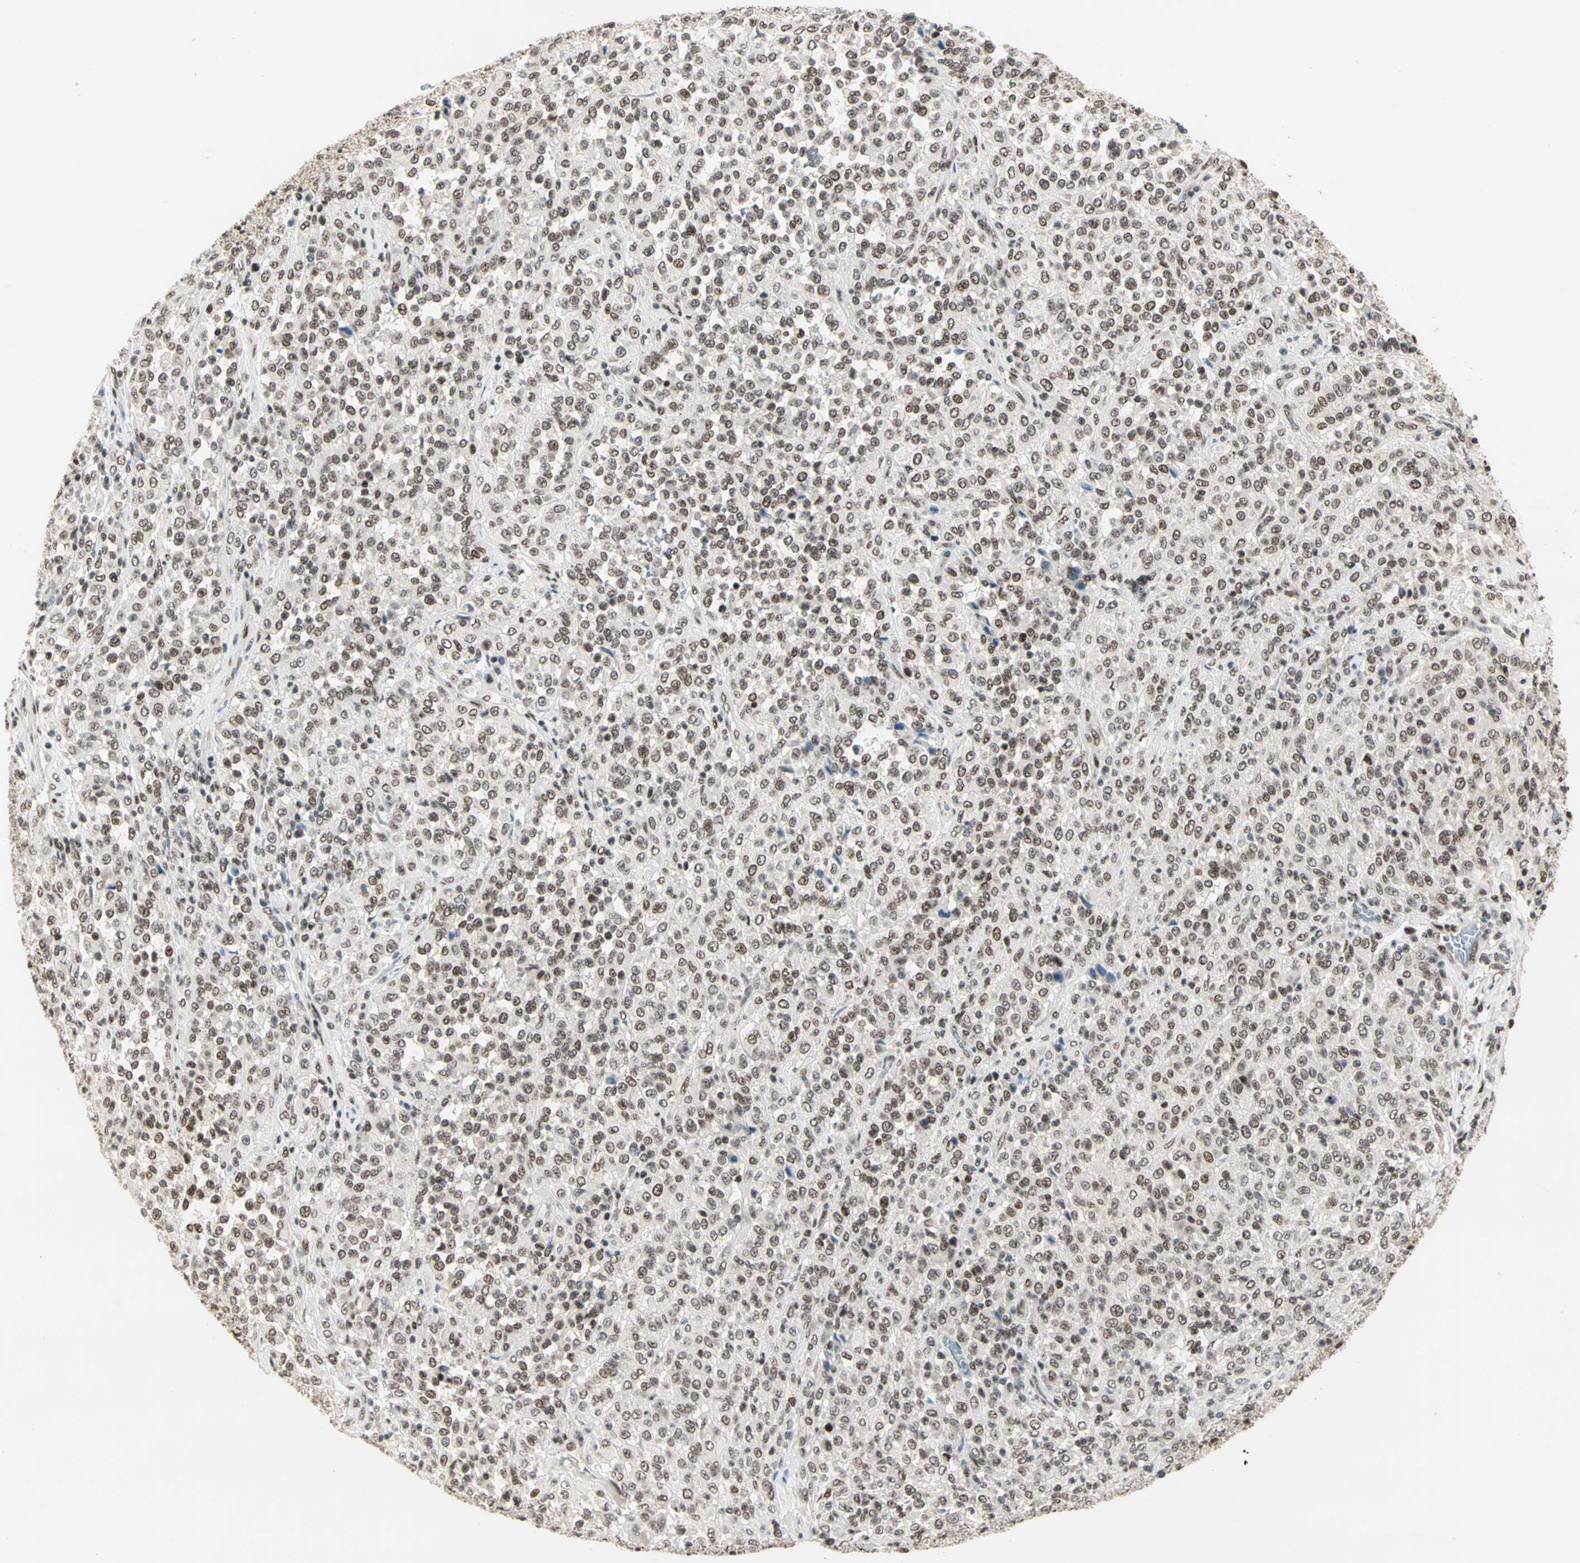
{"staining": {"intensity": "moderate", "quantity": ">75%", "location": "nuclear"}, "tissue": "melanoma", "cell_type": "Tumor cells", "image_type": "cancer", "snomed": [{"axis": "morphology", "description": "Malignant melanoma, Metastatic site"}, {"axis": "topography", "description": "Pancreas"}], "caption": "Immunohistochemical staining of human melanoma exhibits medium levels of moderate nuclear protein positivity in about >75% of tumor cells.", "gene": "BLM", "patient": {"sex": "female", "age": 30}}